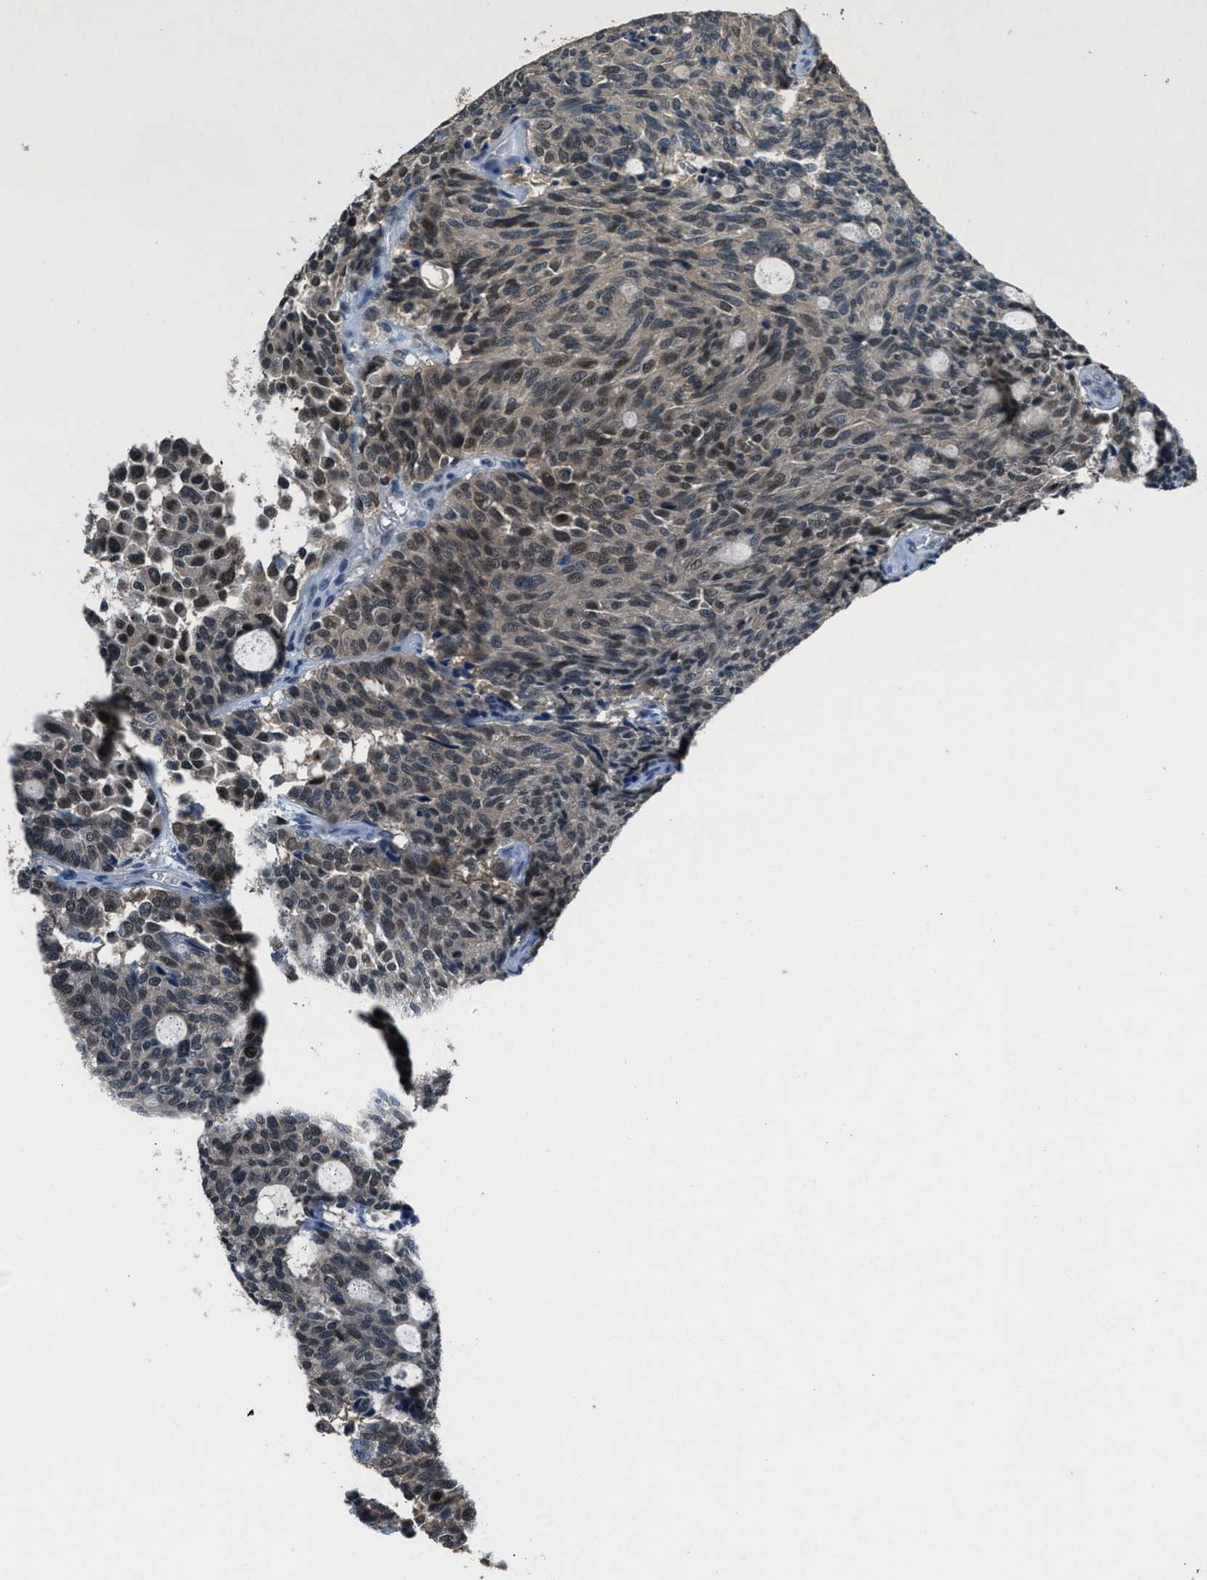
{"staining": {"intensity": "moderate", "quantity": "25%-75%", "location": "cytoplasmic/membranous,nuclear"}, "tissue": "carcinoid", "cell_type": "Tumor cells", "image_type": "cancer", "snomed": [{"axis": "morphology", "description": "Carcinoid, malignant, NOS"}, {"axis": "topography", "description": "Pancreas"}], "caption": "Immunohistochemical staining of human carcinoid (malignant) shows medium levels of moderate cytoplasmic/membranous and nuclear positivity in approximately 25%-75% of tumor cells. (Brightfield microscopy of DAB IHC at high magnification).", "gene": "DUSP19", "patient": {"sex": "female", "age": 54}}